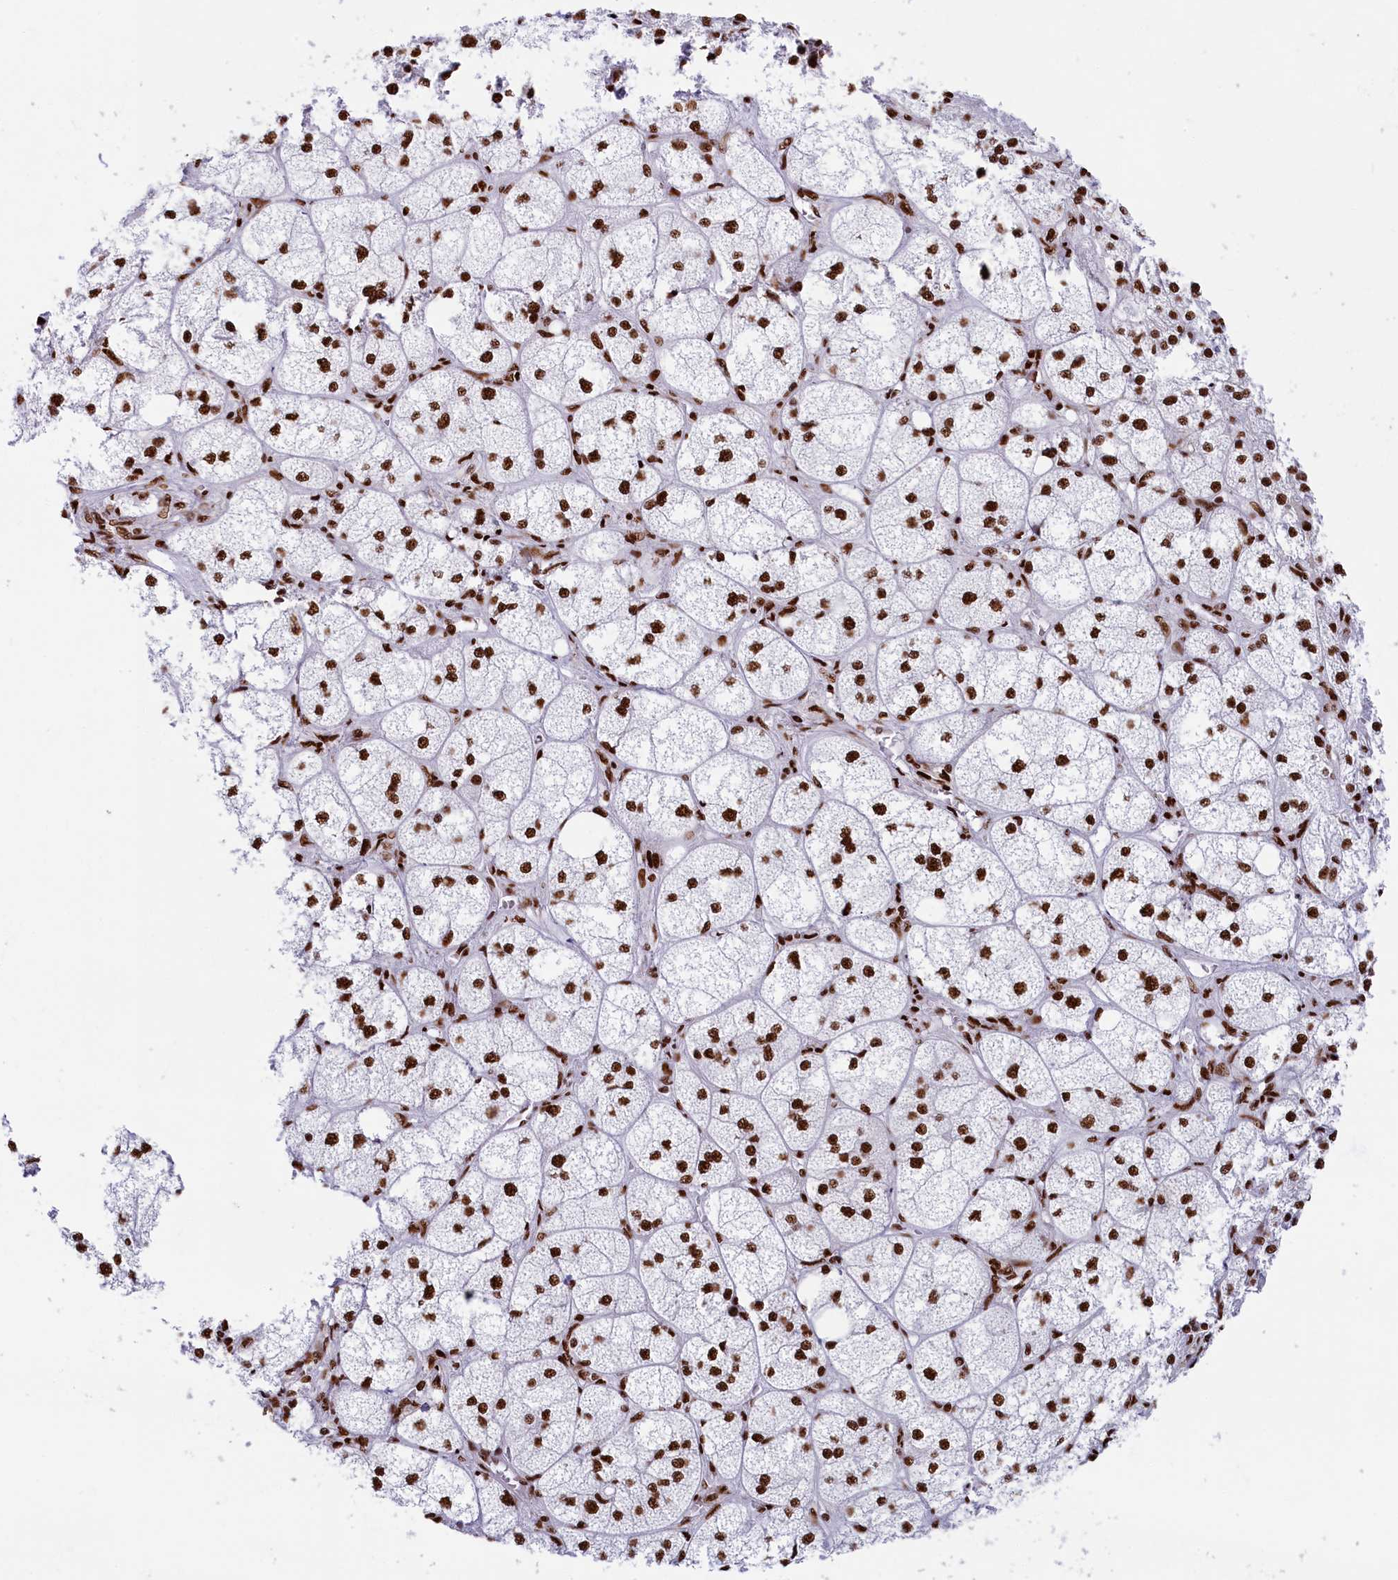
{"staining": {"intensity": "strong", "quantity": ">75%", "location": "nuclear"}, "tissue": "adrenal gland", "cell_type": "Glandular cells", "image_type": "normal", "snomed": [{"axis": "morphology", "description": "Normal tissue, NOS"}, {"axis": "topography", "description": "Adrenal gland"}], "caption": "This micrograph demonstrates benign adrenal gland stained with immunohistochemistry to label a protein in brown. The nuclear of glandular cells show strong positivity for the protein. Nuclei are counter-stained blue.", "gene": "SNRNP70", "patient": {"sex": "female", "age": 61}}